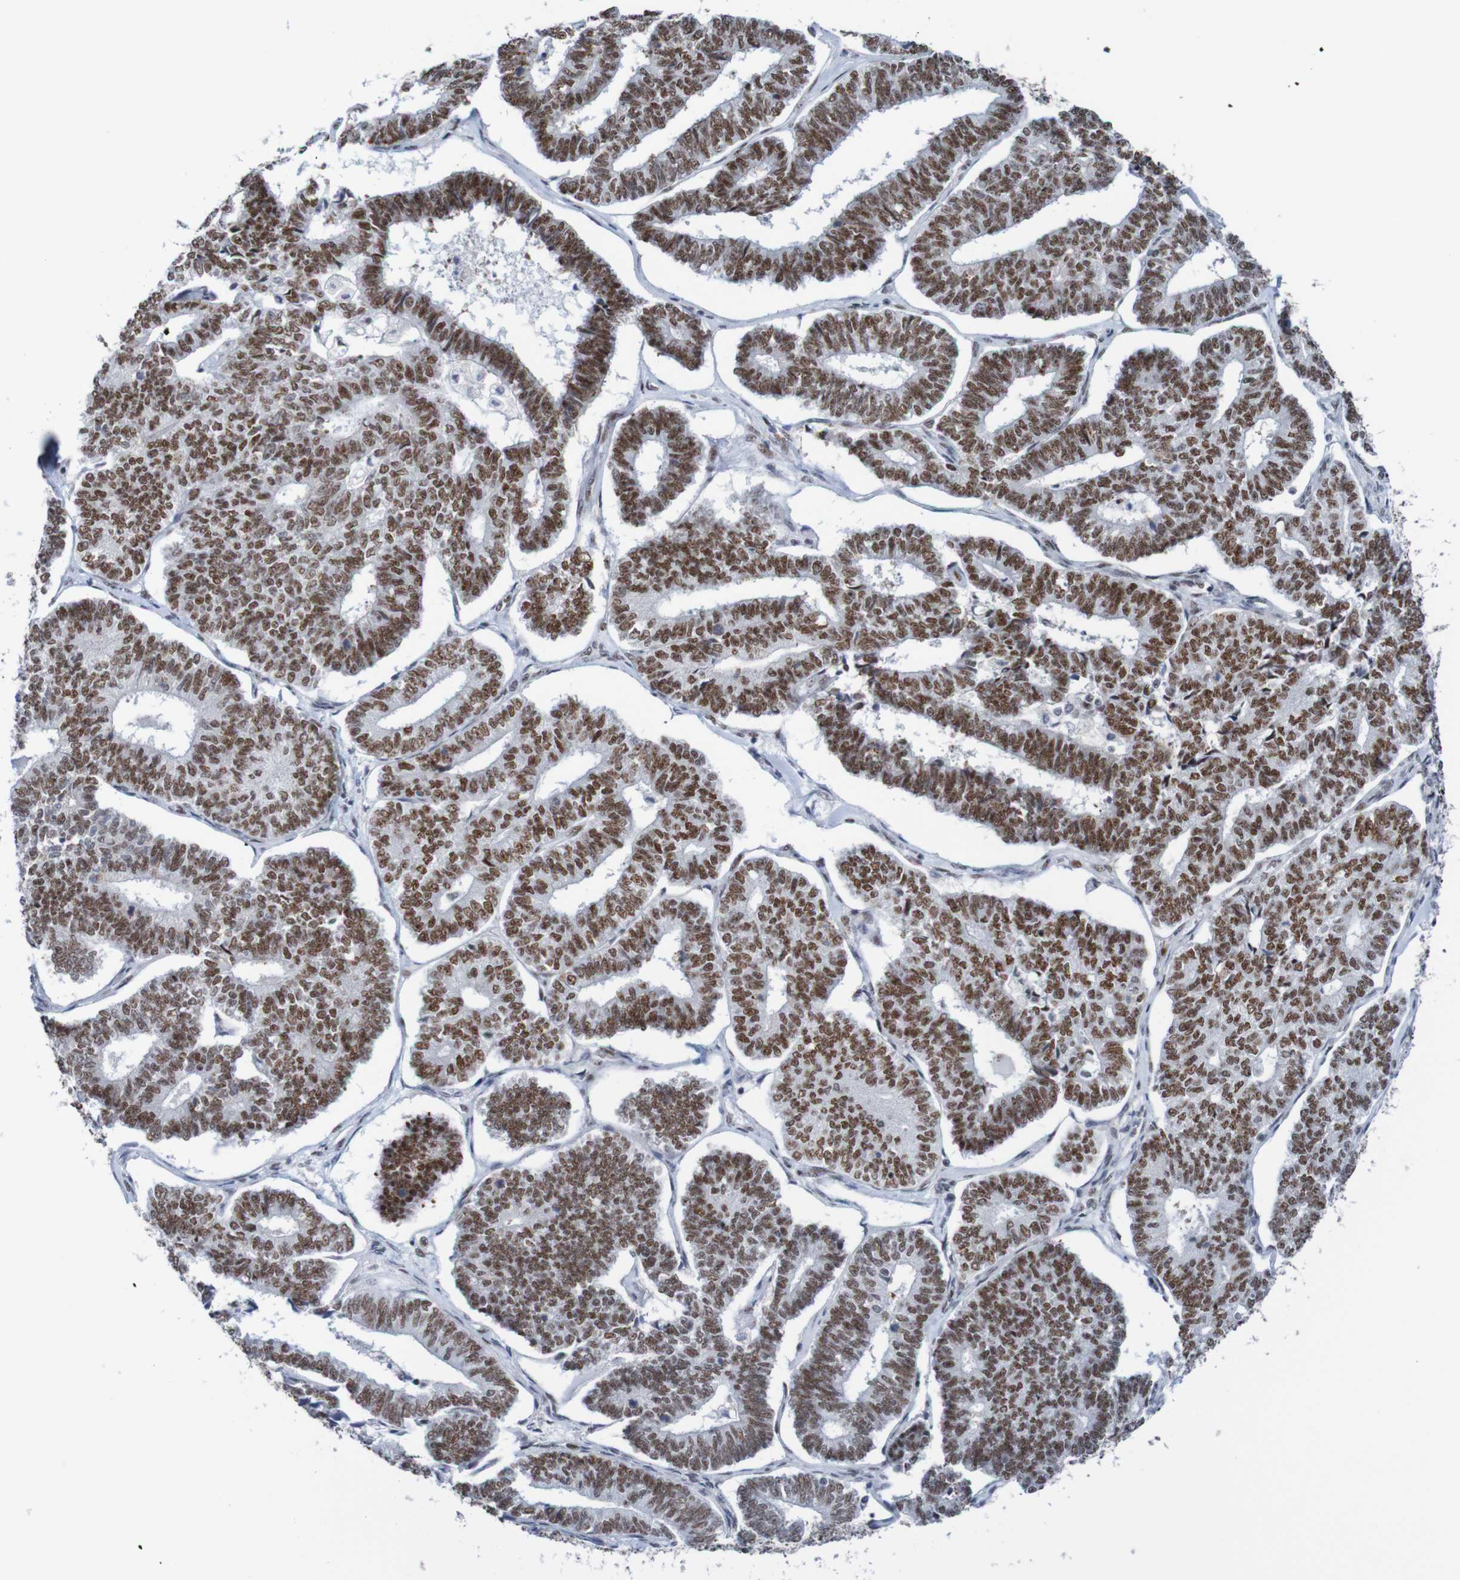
{"staining": {"intensity": "strong", "quantity": ">75%", "location": "nuclear"}, "tissue": "endometrial cancer", "cell_type": "Tumor cells", "image_type": "cancer", "snomed": [{"axis": "morphology", "description": "Adenocarcinoma, NOS"}, {"axis": "topography", "description": "Endometrium"}], "caption": "Immunohistochemistry photomicrograph of neoplastic tissue: endometrial cancer stained using IHC demonstrates high levels of strong protein expression localized specifically in the nuclear of tumor cells, appearing as a nuclear brown color.", "gene": "CDC5L", "patient": {"sex": "female", "age": 70}}